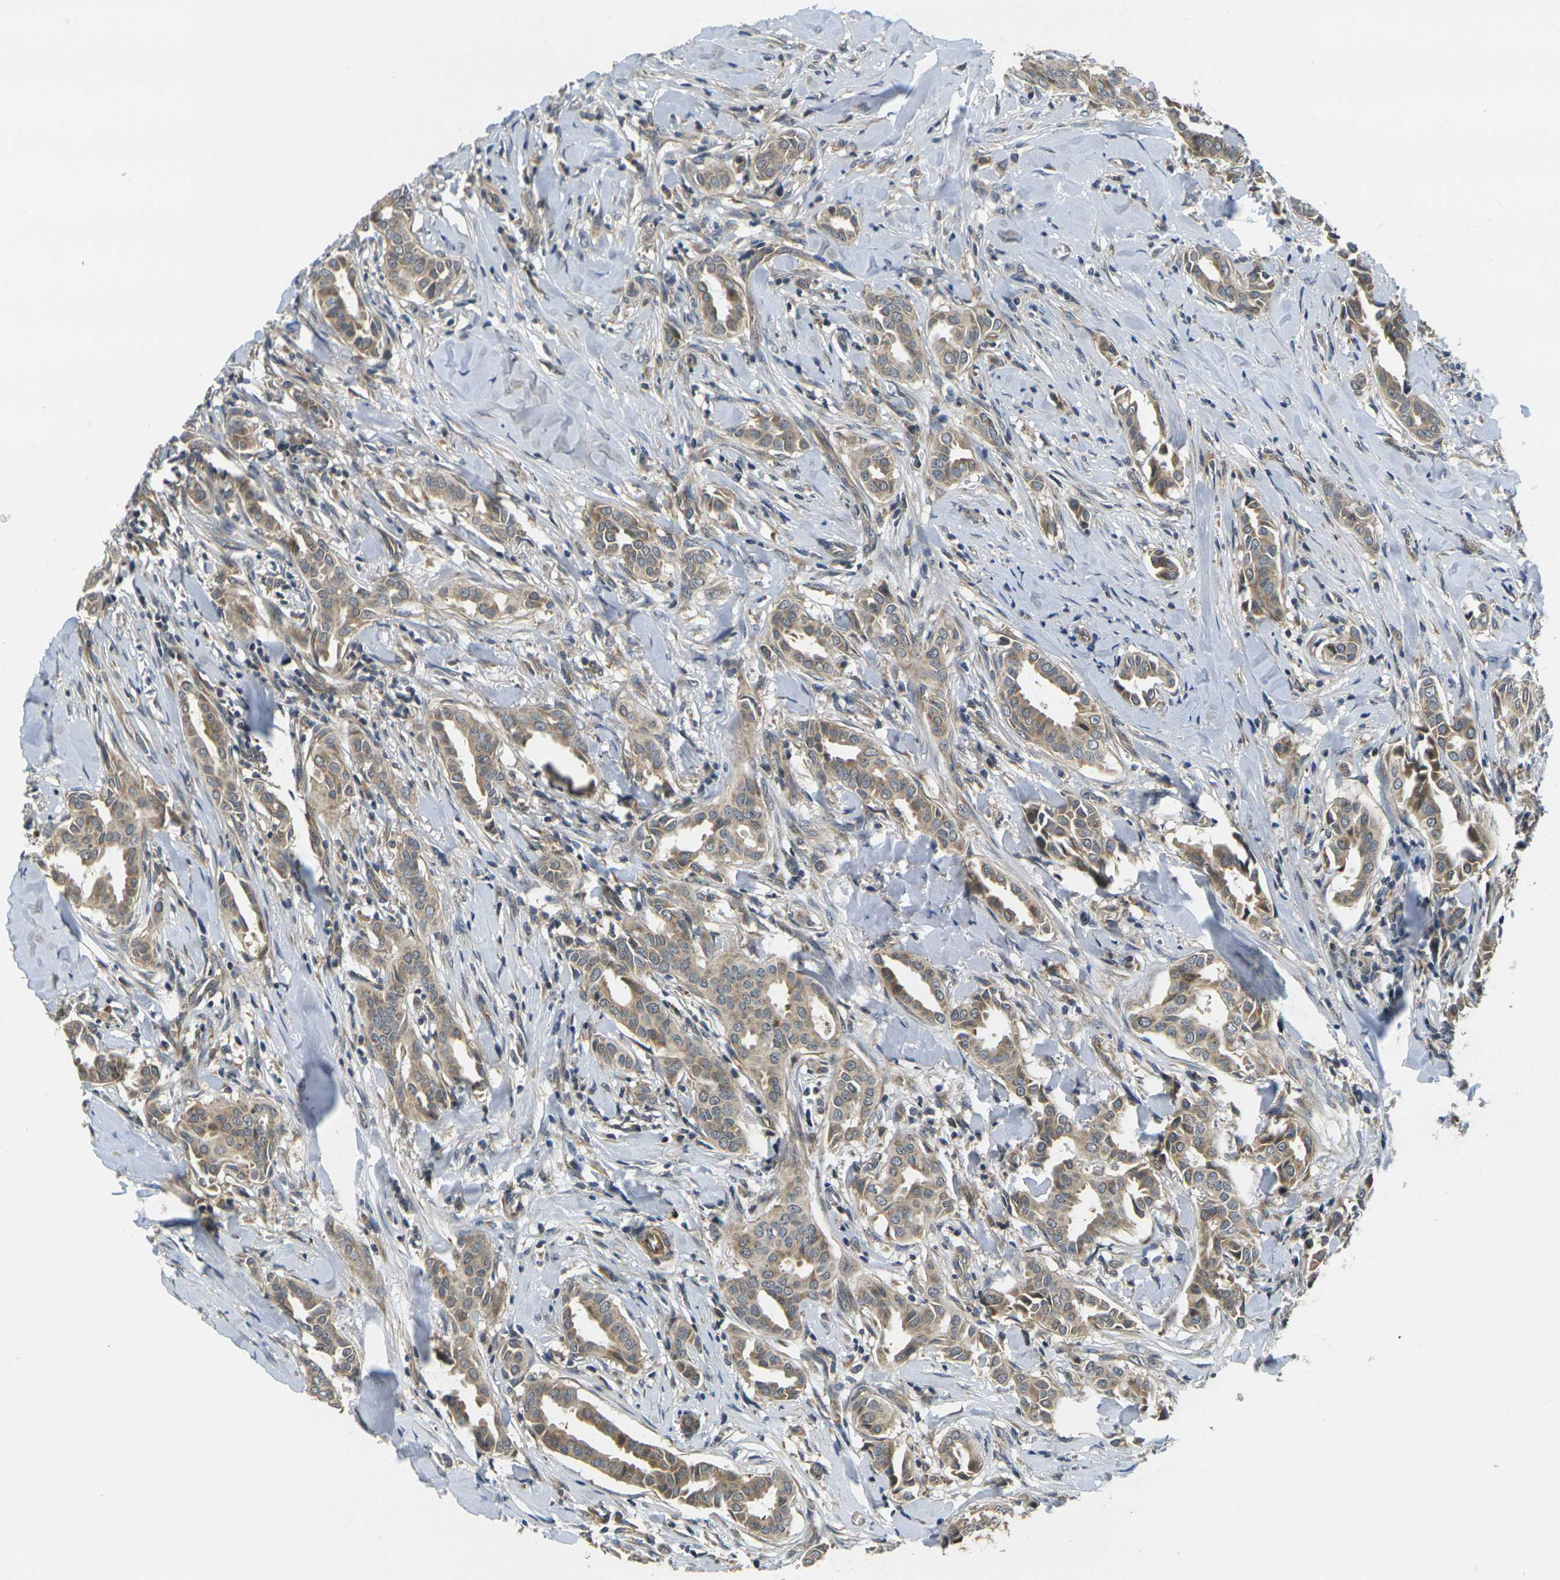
{"staining": {"intensity": "weak", "quantity": ">75%", "location": "cytoplasmic/membranous"}, "tissue": "head and neck cancer", "cell_type": "Tumor cells", "image_type": "cancer", "snomed": [{"axis": "morphology", "description": "Adenocarcinoma, NOS"}, {"axis": "topography", "description": "Salivary gland"}, {"axis": "topography", "description": "Head-Neck"}], "caption": "Protein staining demonstrates weak cytoplasmic/membranous positivity in approximately >75% of tumor cells in head and neck cancer. (DAB IHC, brown staining for protein, blue staining for nuclei).", "gene": "MINAR2", "patient": {"sex": "female", "age": 59}}